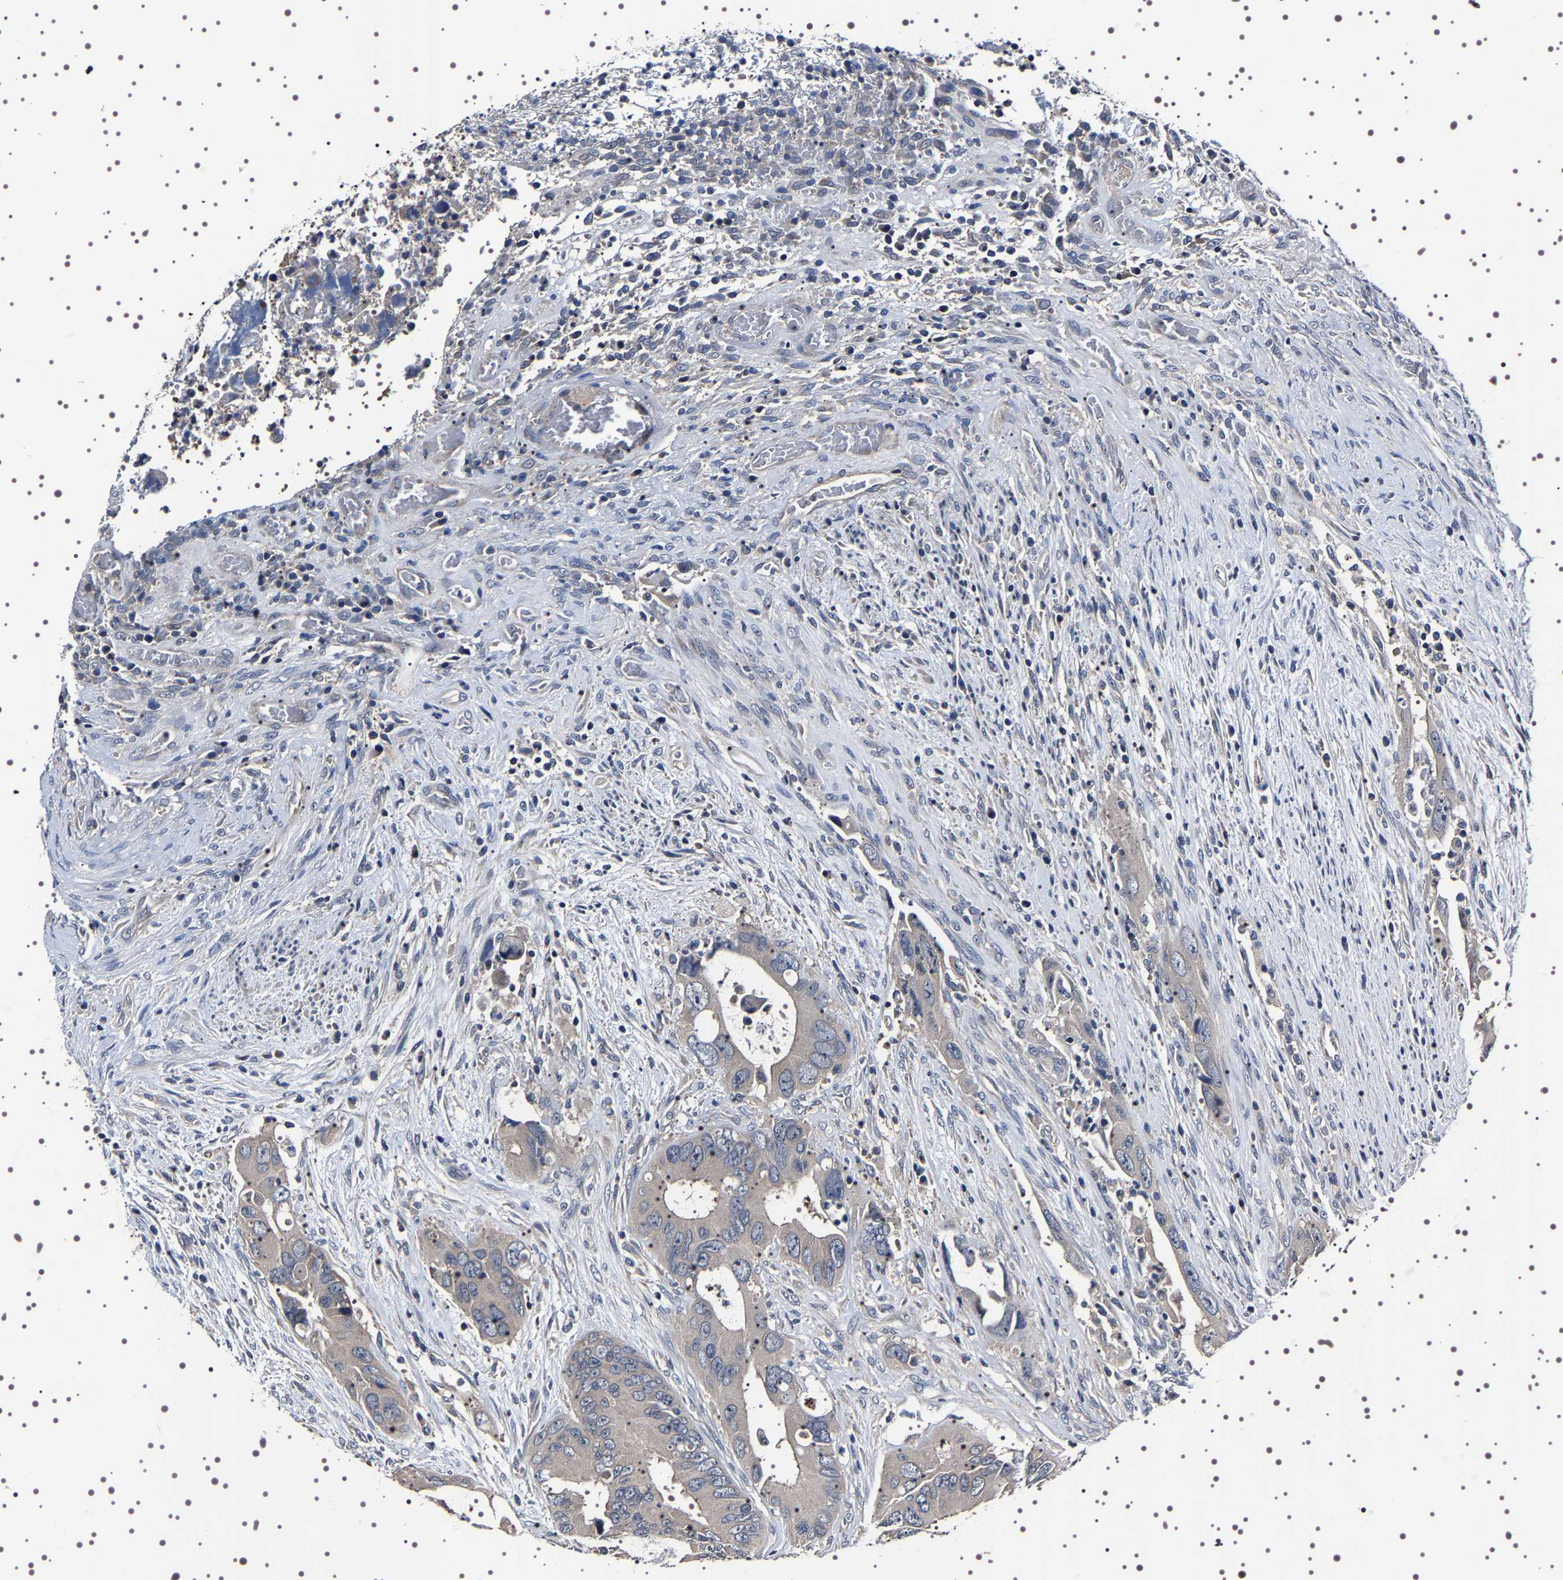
{"staining": {"intensity": "negative", "quantity": "none", "location": "none"}, "tissue": "colorectal cancer", "cell_type": "Tumor cells", "image_type": "cancer", "snomed": [{"axis": "morphology", "description": "Adenocarcinoma, NOS"}, {"axis": "topography", "description": "Rectum"}], "caption": "IHC micrograph of neoplastic tissue: human colorectal cancer (adenocarcinoma) stained with DAB (3,3'-diaminobenzidine) demonstrates no significant protein positivity in tumor cells.", "gene": "TARBP1", "patient": {"sex": "male", "age": 70}}